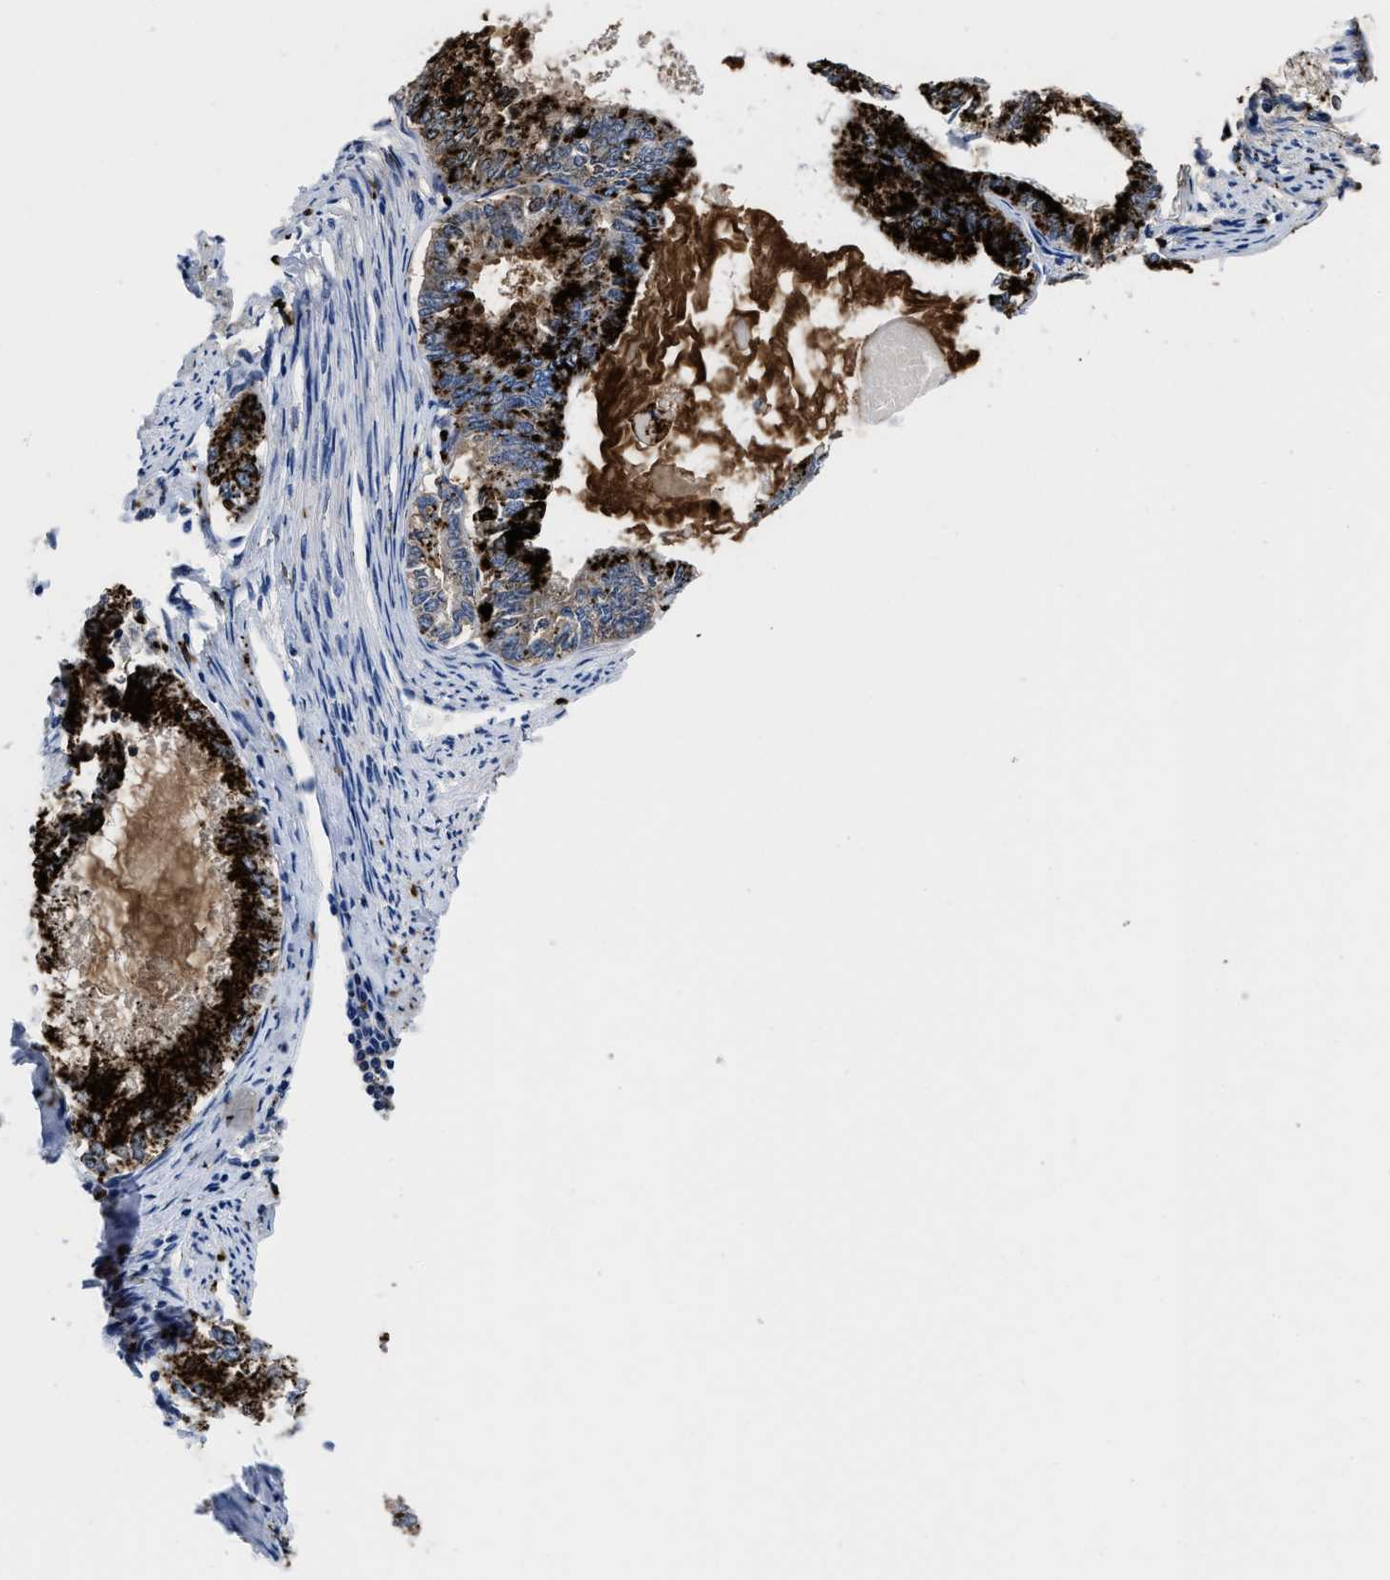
{"staining": {"intensity": "strong", "quantity": ">75%", "location": "cytoplasmic/membranous"}, "tissue": "endometrial cancer", "cell_type": "Tumor cells", "image_type": "cancer", "snomed": [{"axis": "morphology", "description": "Adenocarcinoma, NOS"}, {"axis": "topography", "description": "Endometrium"}], "caption": "Tumor cells display high levels of strong cytoplasmic/membranous expression in about >75% of cells in endometrial cancer (adenocarcinoma).", "gene": "YARS1", "patient": {"sex": "female", "age": 86}}